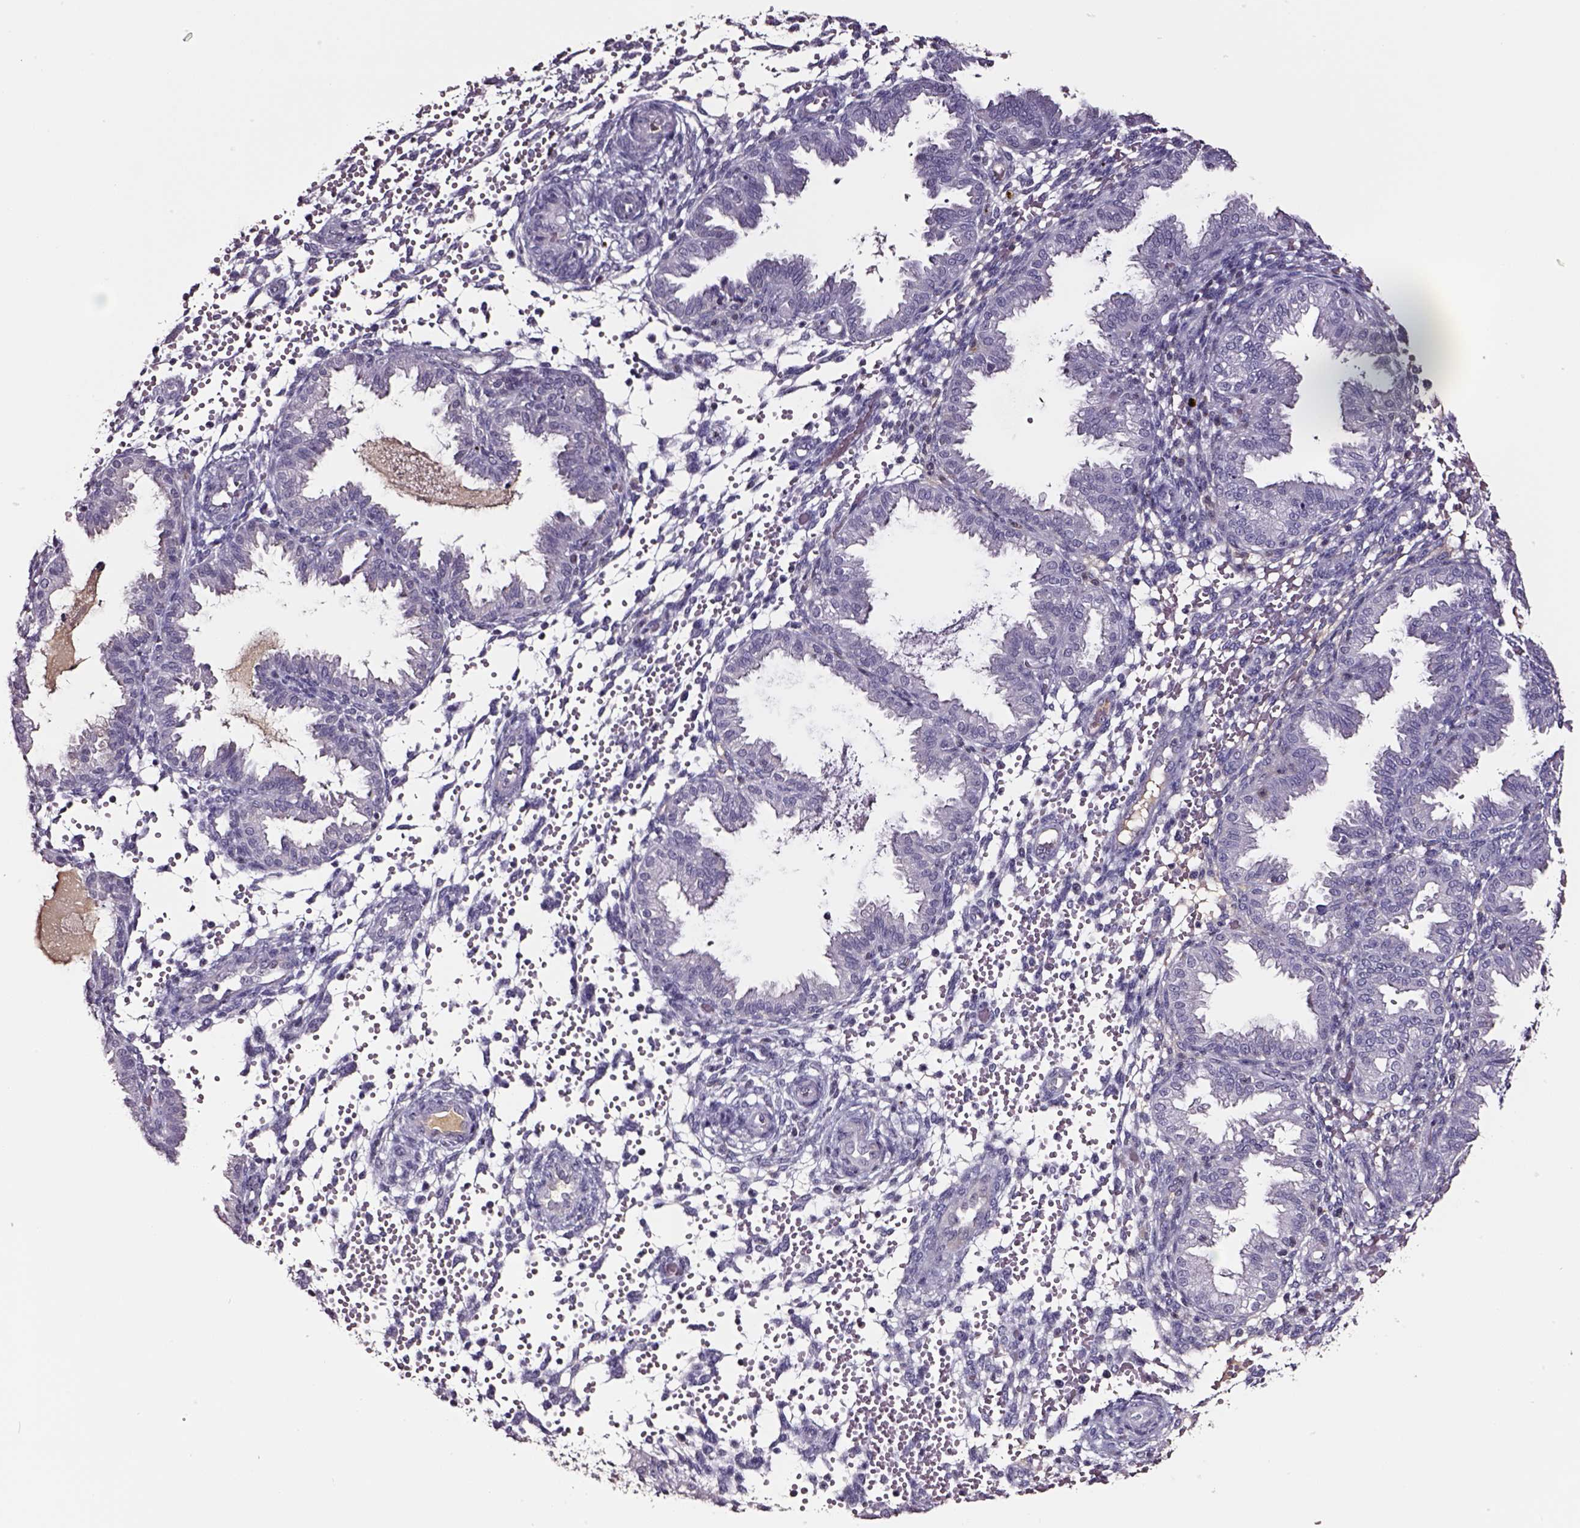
{"staining": {"intensity": "negative", "quantity": "none", "location": "none"}, "tissue": "endometrium", "cell_type": "Cells in endometrial stroma", "image_type": "normal", "snomed": [{"axis": "morphology", "description": "Normal tissue, NOS"}, {"axis": "topography", "description": "Endometrium"}], "caption": "Human endometrium stained for a protein using immunohistochemistry (IHC) demonstrates no expression in cells in endometrial stroma.", "gene": "SMIM17", "patient": {"sex": "female", "age": 33}}